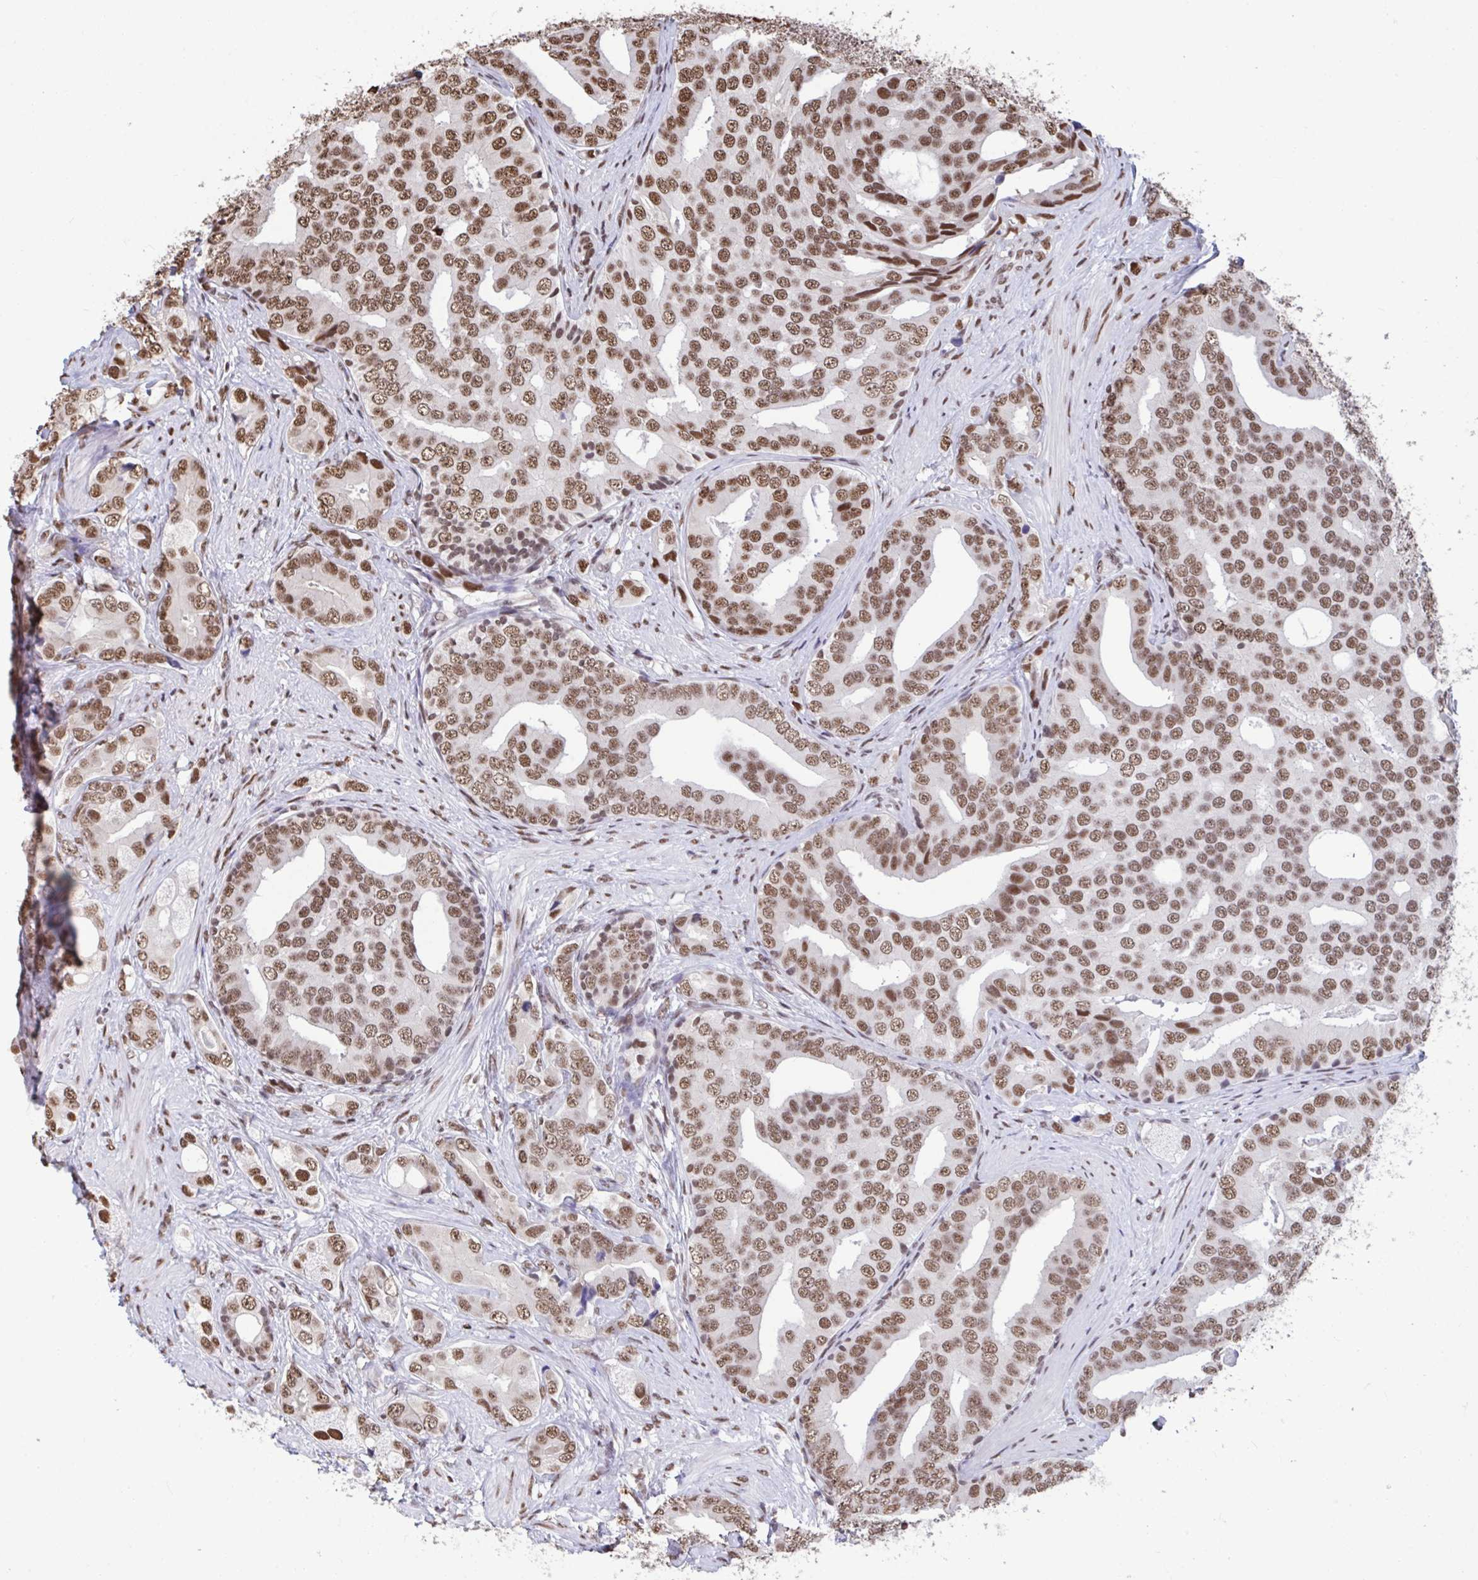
{"staining": {"intensity": "moderate", "quantity": ">75%", "location": "nuclear"}, "tissue": "prostate cancer", "cell_type": "Tumor cells", "image_type": "cancer", "snomed": [{"axis": "morphology", "description": "Adenocarcinoma, High grade"}, {"axis": "topography", "description": "Prostate"}], "caption": "DAB (3,3'-diaminobenzidine) immunohistochemical staining of prostate high-grade adenocarcinoma displays moderate nuclear protein staining in approximately >75% of tumor cells.", "gene": "HNRNPDL", "patient": {"sex": "male", "age": 62}}